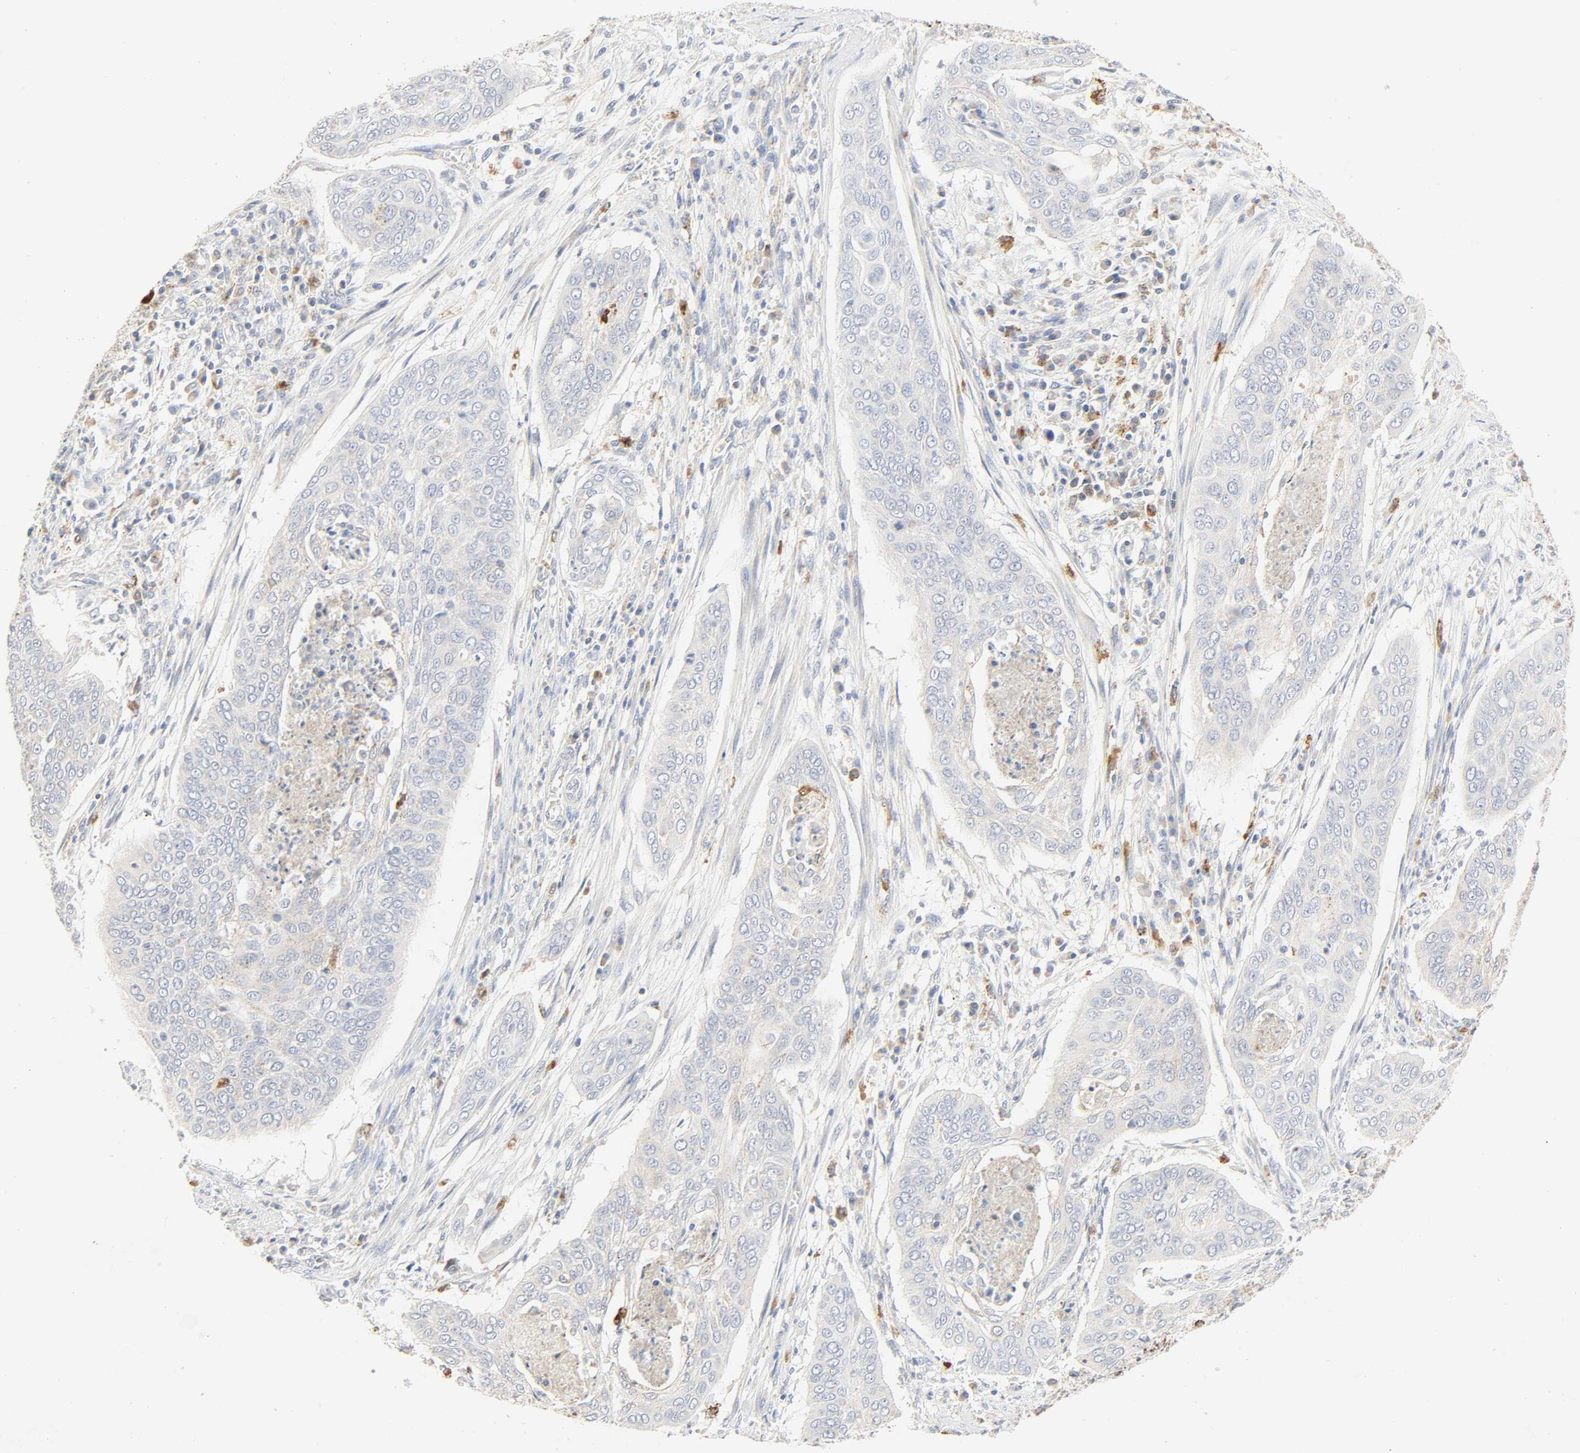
{"staining": {"intensity": "negative", "quantity": "none", "location": "none"}, "tissue": "cervical cancer", "cell_type": "Tumor cells", "image_type": "cancer", "snomed": [{"axis": "morphology", "description": "Squamous cell carcinoma, NOS"}, {"axis": "topography", "description": "Cervix"}], "caption": "Immunohistochemistry (IHC) photomicrograph of squamous cell carcinoma (cervical) stained for a protein (brown), which shows no staining in tumor cells.", "gene": "CAMK2A", "patient": {"sex": "female", "age": 39}}